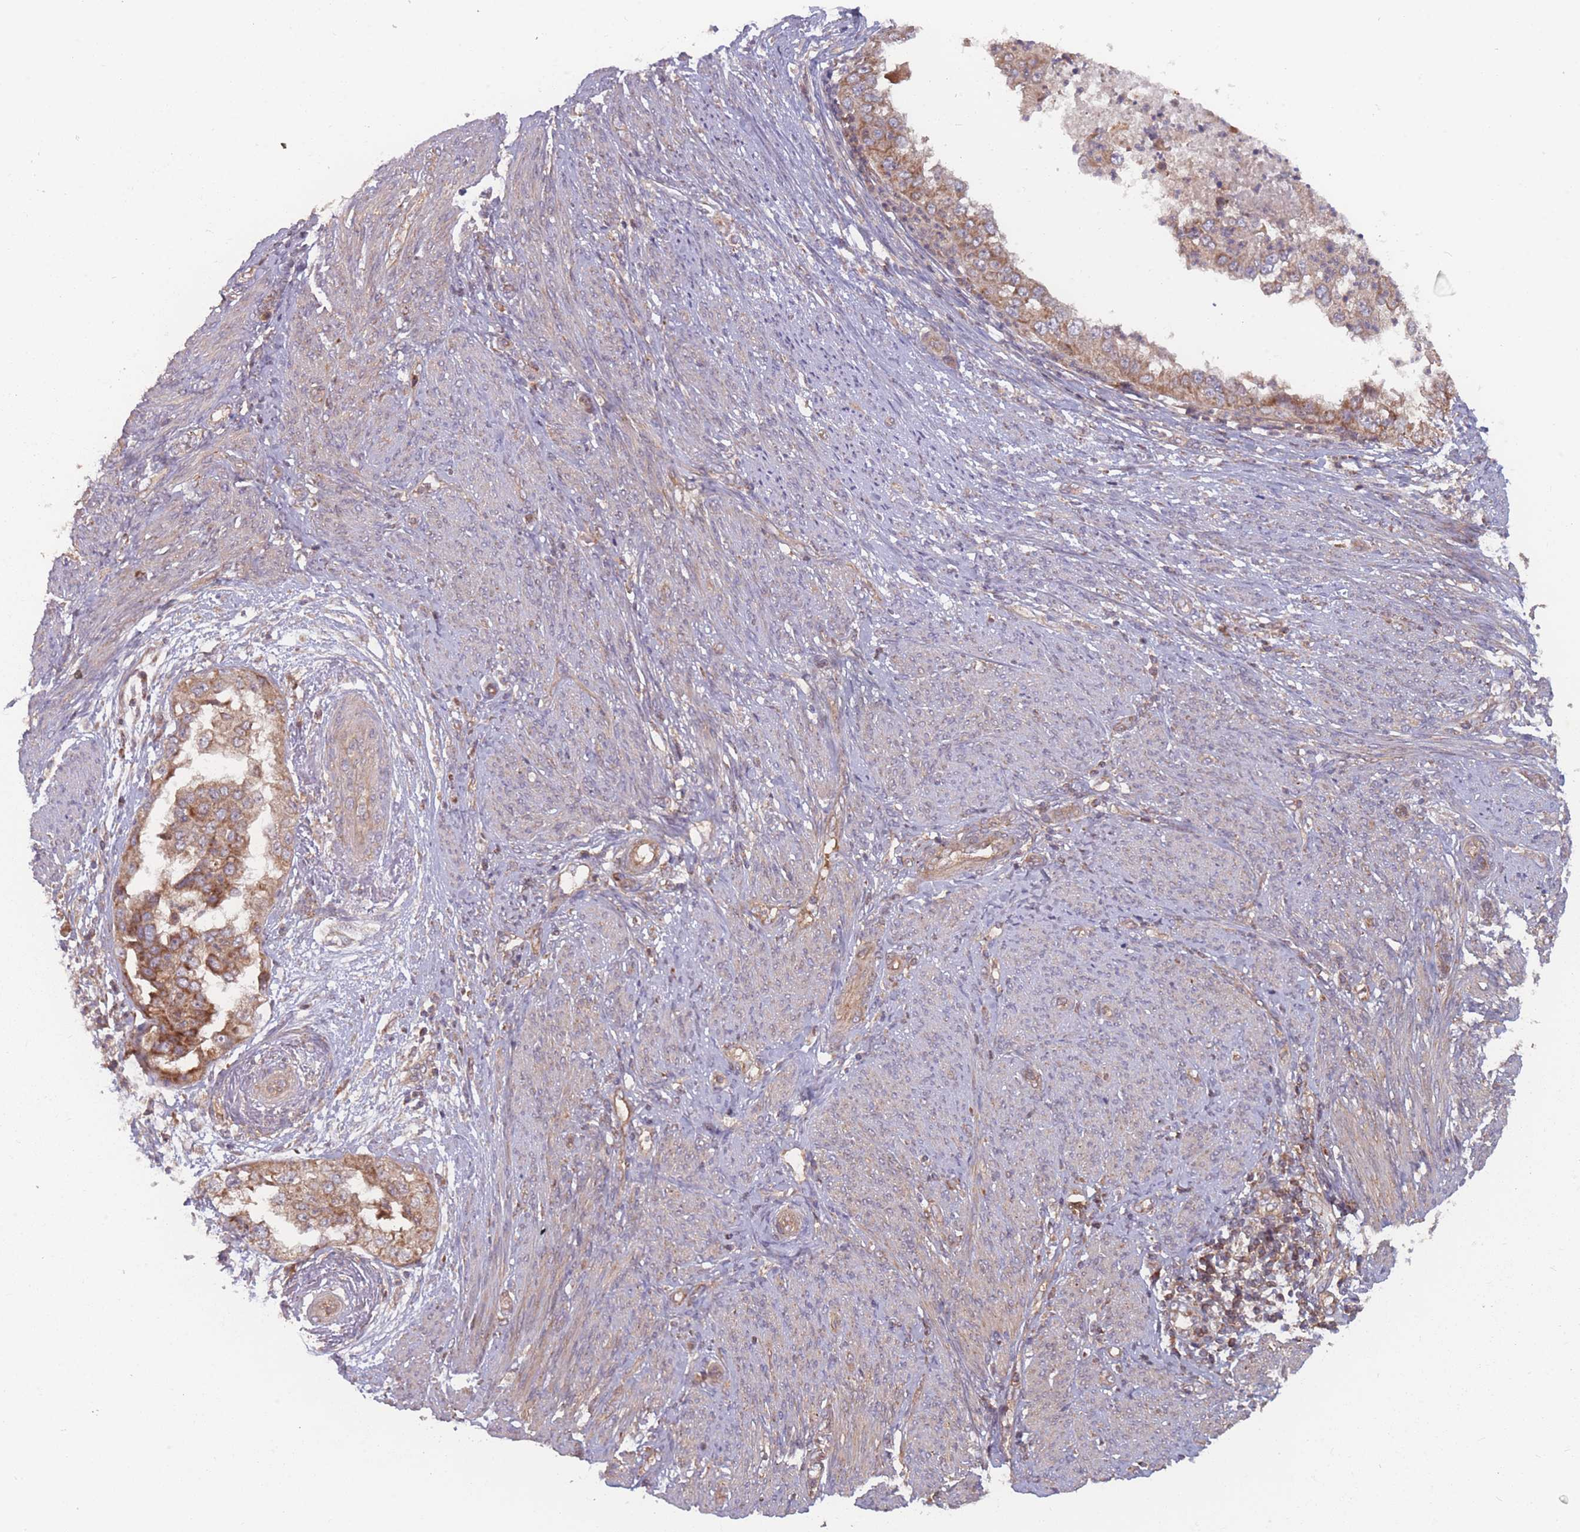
{"staining": {"intensity": "moderate", "quantity": ">75%", "location": "cytoplasmic/membranous"}, "tissue": "endometrial cancer", "cell_type": "Tumor cells", "image_type": "cancer", "snomed": [{"axis": "morphology", "description": "Adenocarcinoma, NOS"}, {"axis": "topography", "description": "Endometrium"}], "caption": "This image demonstrates IHC staining of human endometrial cancer (adenocarcinoma), with medium moderate cytoplasmic/membranous staining in about >75% of tumor cells.", "gene": "ATP5MG", "patient": {"sex": "female", "age": 85}}